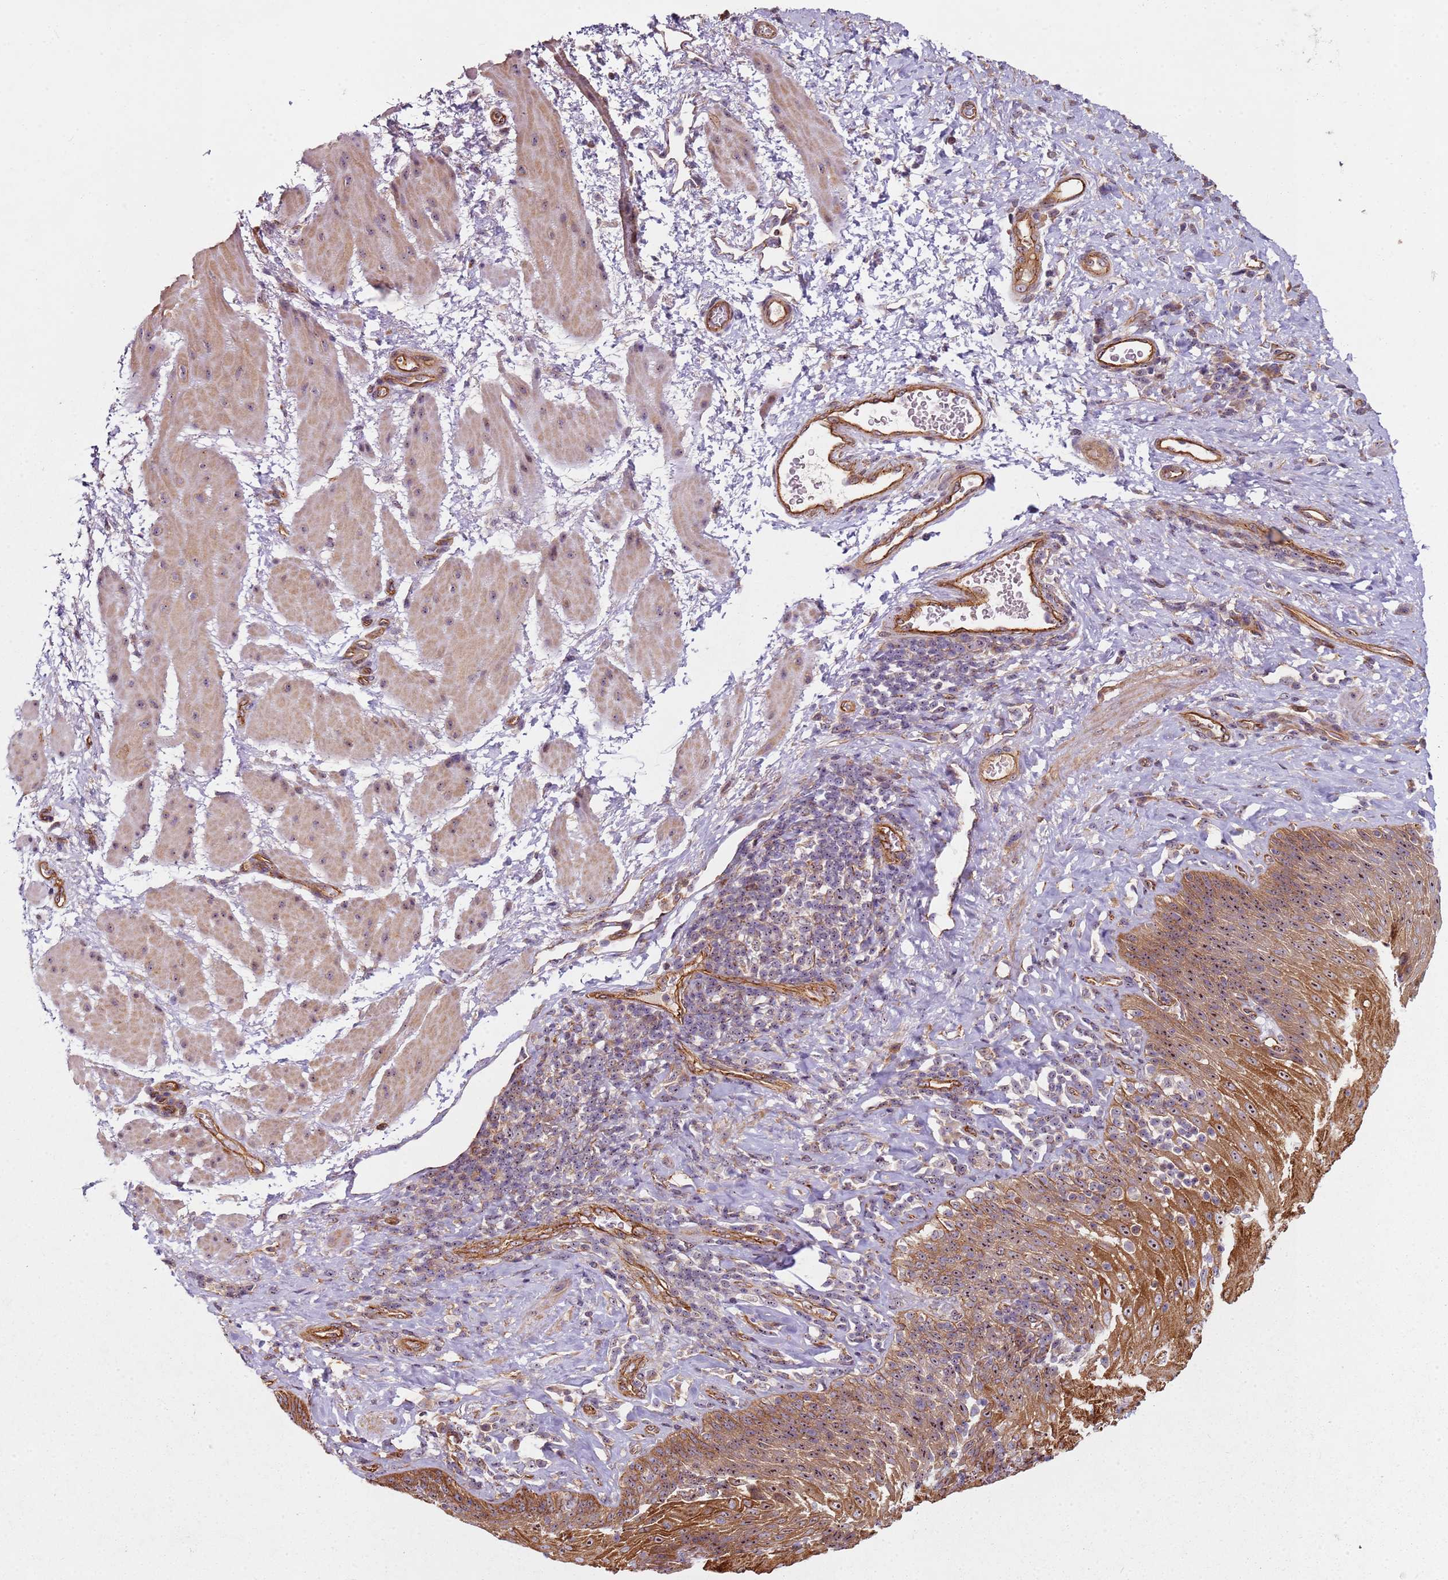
{"staining": {"intensity": "strong", "quantity": "25%-75%", "location": "cytoplasmic/membranous"}, "tissue": "esophagus", "cell_type": "Squamous epithelial cells", "image_type": "normal", "snomed": [{"axis": "morphology", "description": "Normal tissue, NOS"}, {"axis": "topography", "description": "Esophagus"}], "caption": "Immunohistochemistry image of unremarkable human esophagus stained for a protein (brown), which demonstrates high levels of strong cytoplasmic/membranous expression in approximately 25%-75% of squamous epithelial cells.", "gene": "C2CD4B", "patient": {"sex": "female", "age": 61}}